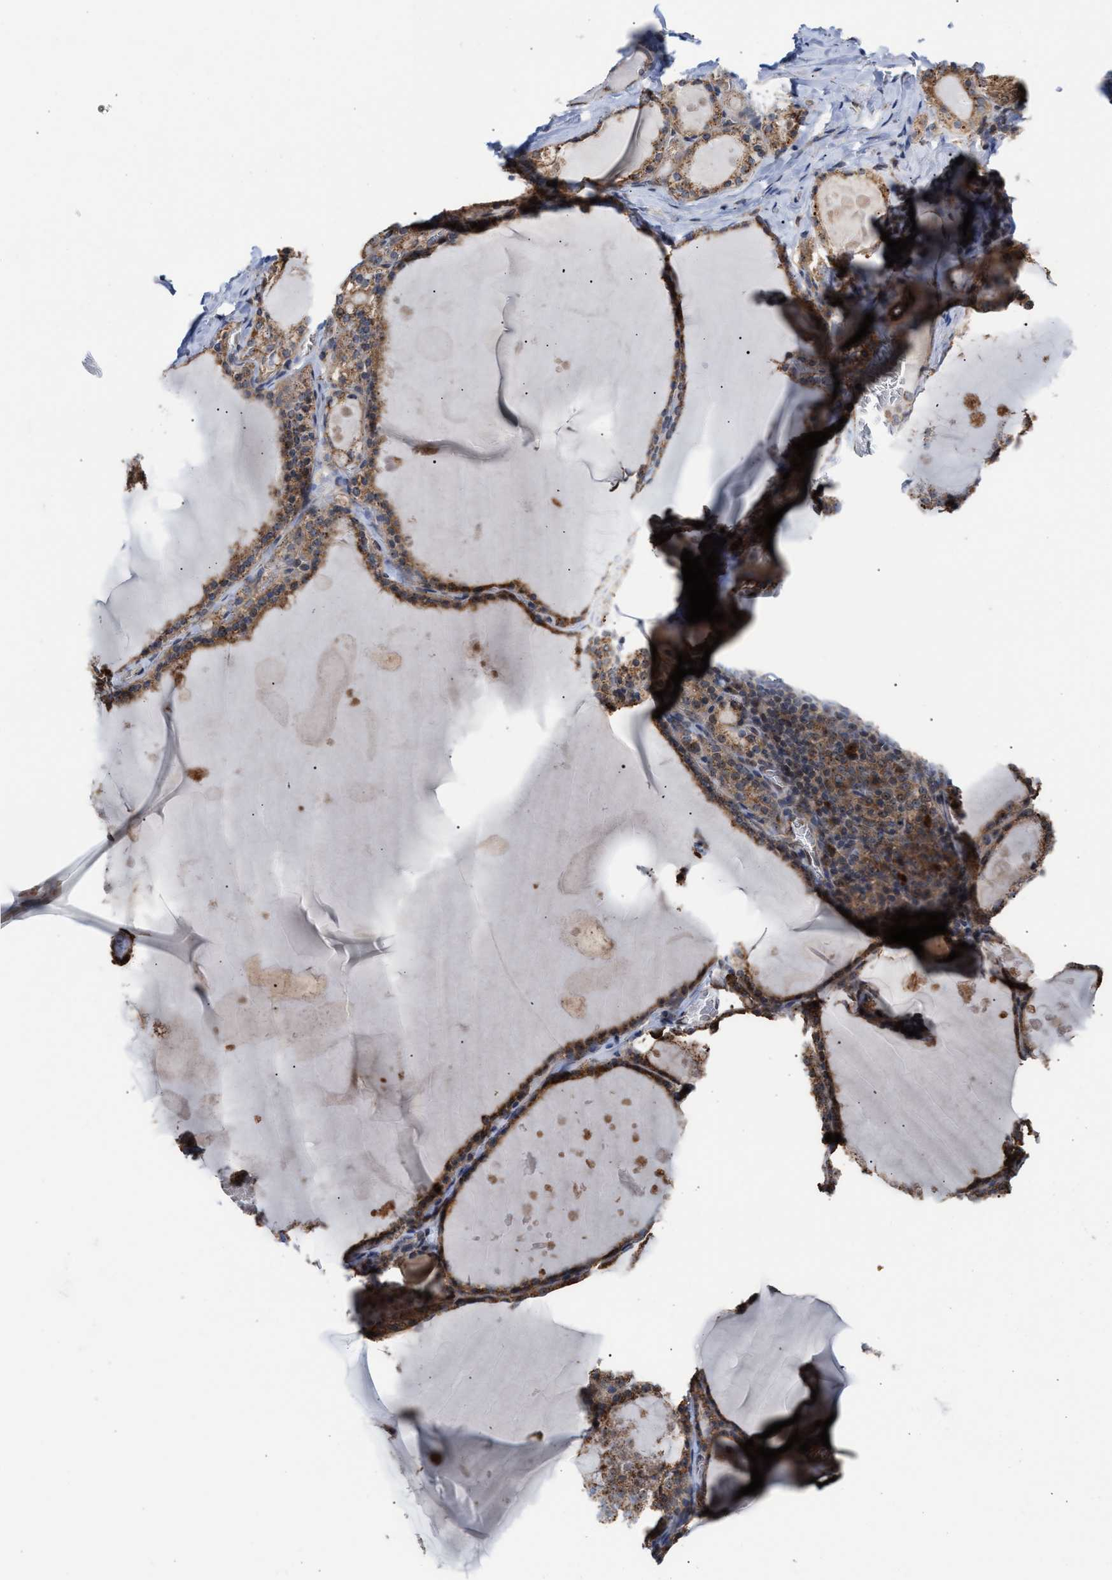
{"staining": {"intensity": "moderate", "quantity": ">75%", "location": "cytoplasmic/membranous"}, "tissue": "thyroid gland", "cell_type": "Glandular cells", "image_type": "normal", "snomed": [{"axis": "morphology", "description": "Normal tissue, NOS"}, {"axis": "topography", "description": "Thyroid gland"}], "caption": "Moderate cytoplasmic/membranous positivity for a protein is present in approximately >75% of glandular cells of unremarkable thyroid gland using immunohistochemistry (IHC).", "gene": "EXOSC2", "patient": {"sex": "male", "age": 56}}